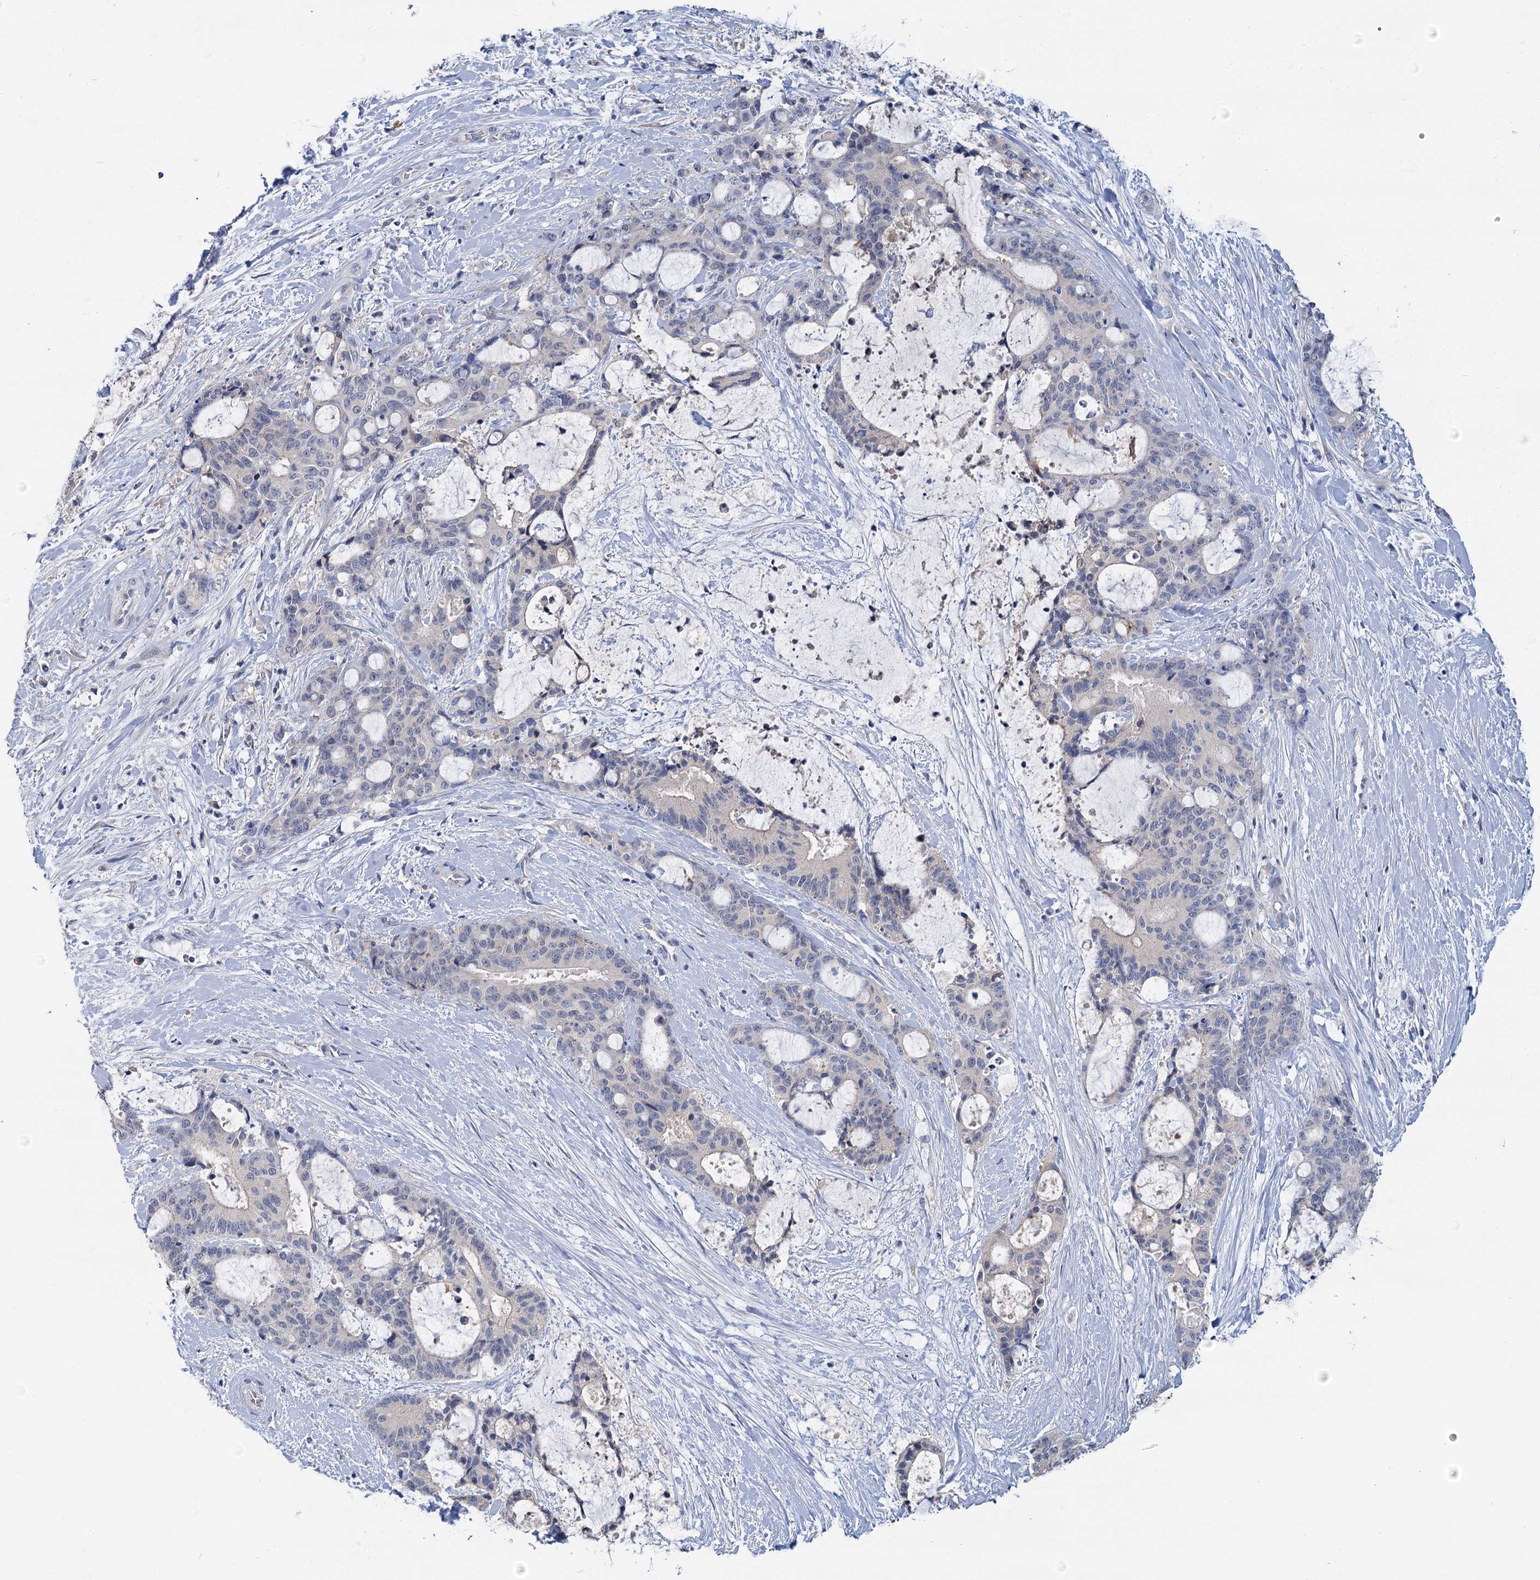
{"staining": {"intensity": "negative", "quantity": "none", "location": "none"}, "tissue": "liver cancer", "cell_type": "Tumor cells", "image_type": "cancer", "snomed": [{"axis": "morphology", "description": "Normal tissue, NOS"}, {"axis": "morphology", "description": "Cholangiocarcinoma"}, {"axis": "topography", "description": "Liver"}, {"axis": "topography", "description": "Peripheral nerve tissue"}], "caption": "DAB immunohistochemical staining of cholangiocarcinoma (liver) demonstrates no significant expression in tumor cells.", "gene": "ANKRD42", "patient": {"sex": "female", "age": 73}}